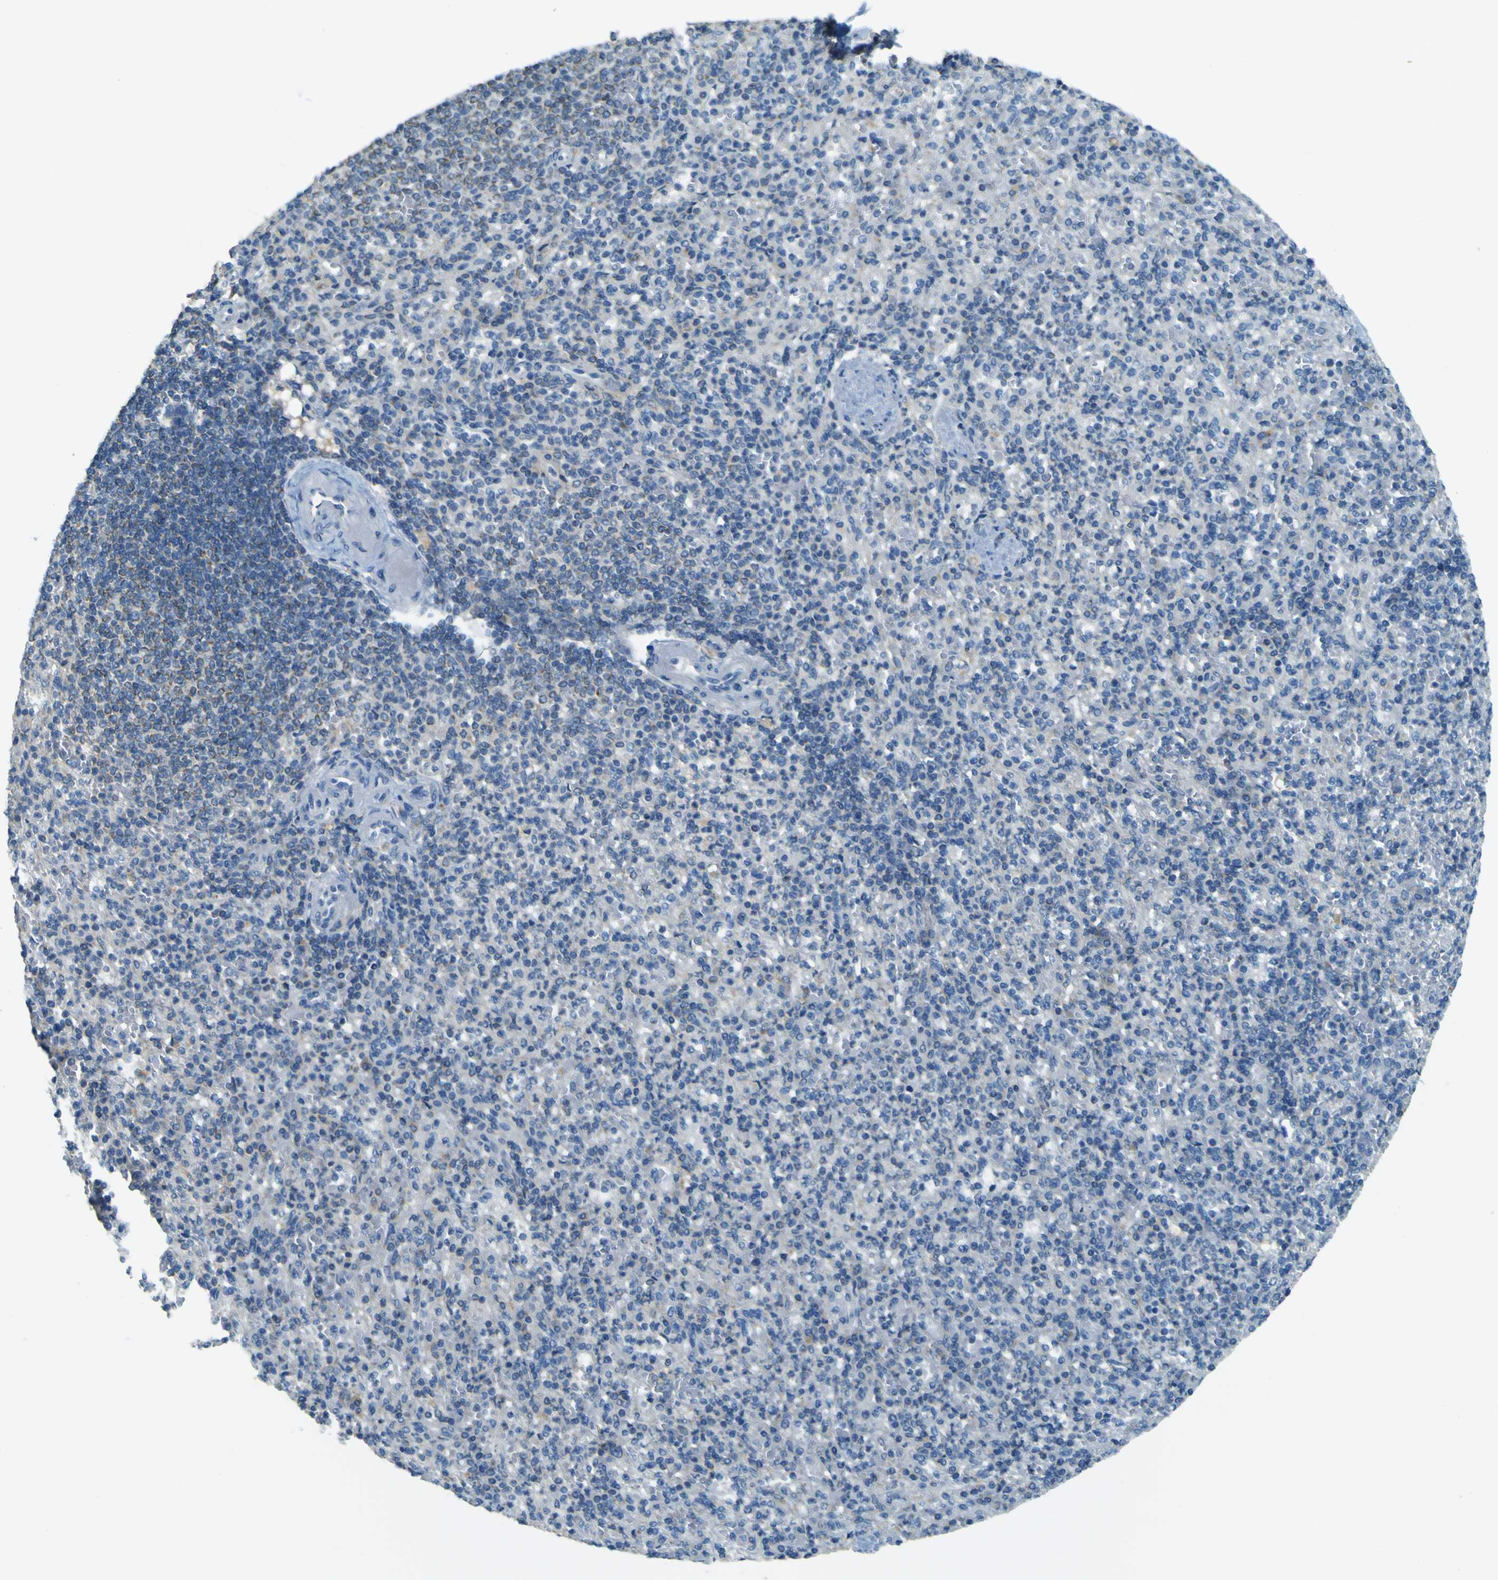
{"staining": {"intensity": "weak", "quantity": "<25%", "location": "cytoplasmic/membranous"}, "tissue": "spleen", "cell_type": "Cells in red pulp", "image_type": "normal", "snomed": [{"axis": "morphology", "description": "Normal tissue, NOS"}, {"axis": "topography", "description": "Spleen"}], "caption": "This histopathology image is of benign spleen stained with IHC to label a protein in brown with the nuclei are counter-stained blue. There is no staining in cells in red pulp. Nuclei are stained in blue.", "gene": "FKTN", "patient": {"sex": "female", "age": 74}}